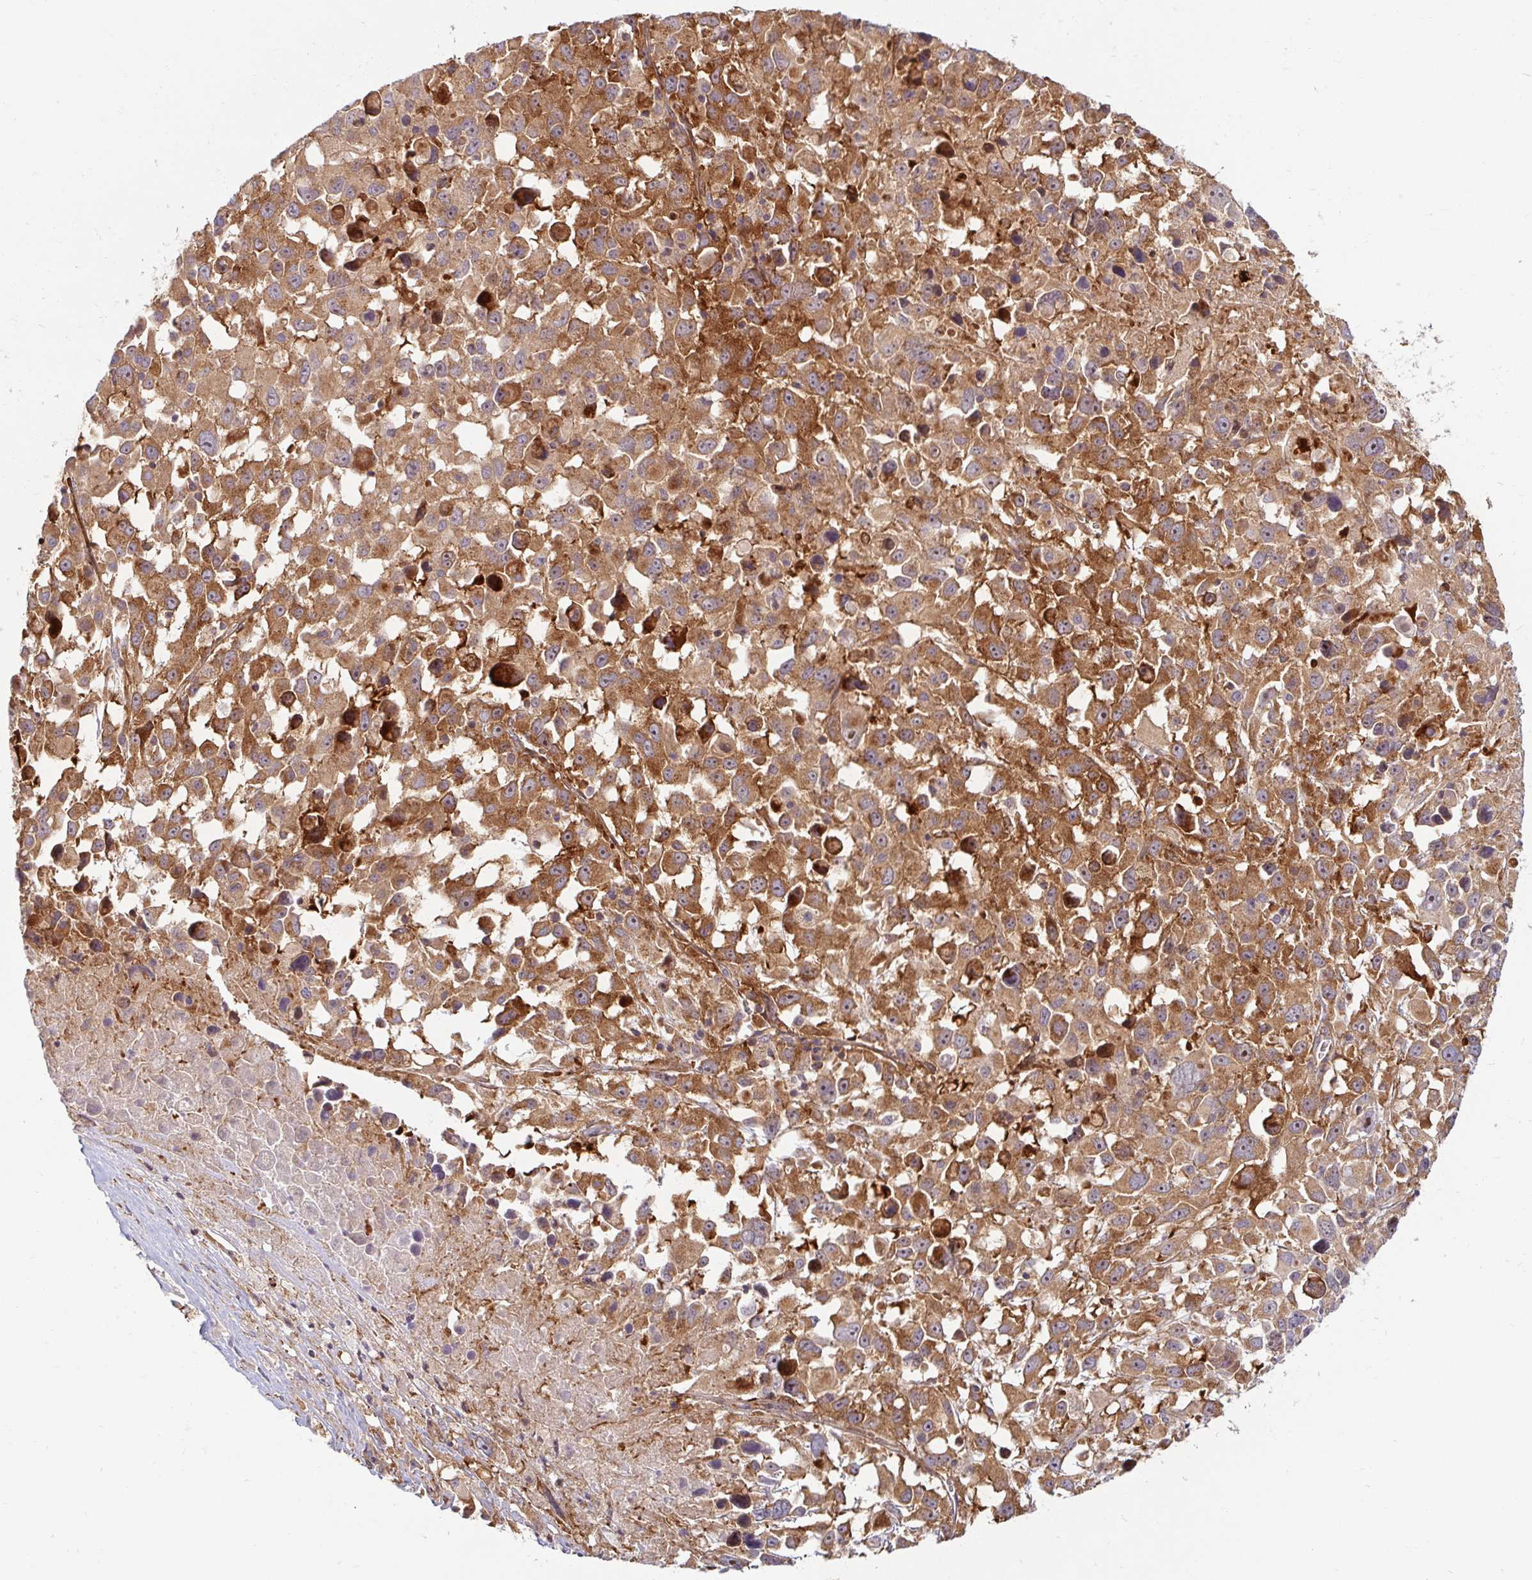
{"staining": {"intensity": "strong", "quantity": ">75%", "location": "cytoplasmic/membranous"}, "tissue": "melanoma", "cell_type": "Tumor cells", "image_type": "cancer", "snomed": [{"axis": "morphology", "description": "Malignant melanoma, Metastatic site"}, {"axis": "topography", "description": "Soft tissue"}], "caption": "An immunohistochemistry micrograph of neoplastic tissue is shown. Protein staining in brown highlights strong cytoplasmic/membranous positivity in melanoma within tumor cells.", "gene": "BTF3", "patient": {"sex": "male", "age": 50}}